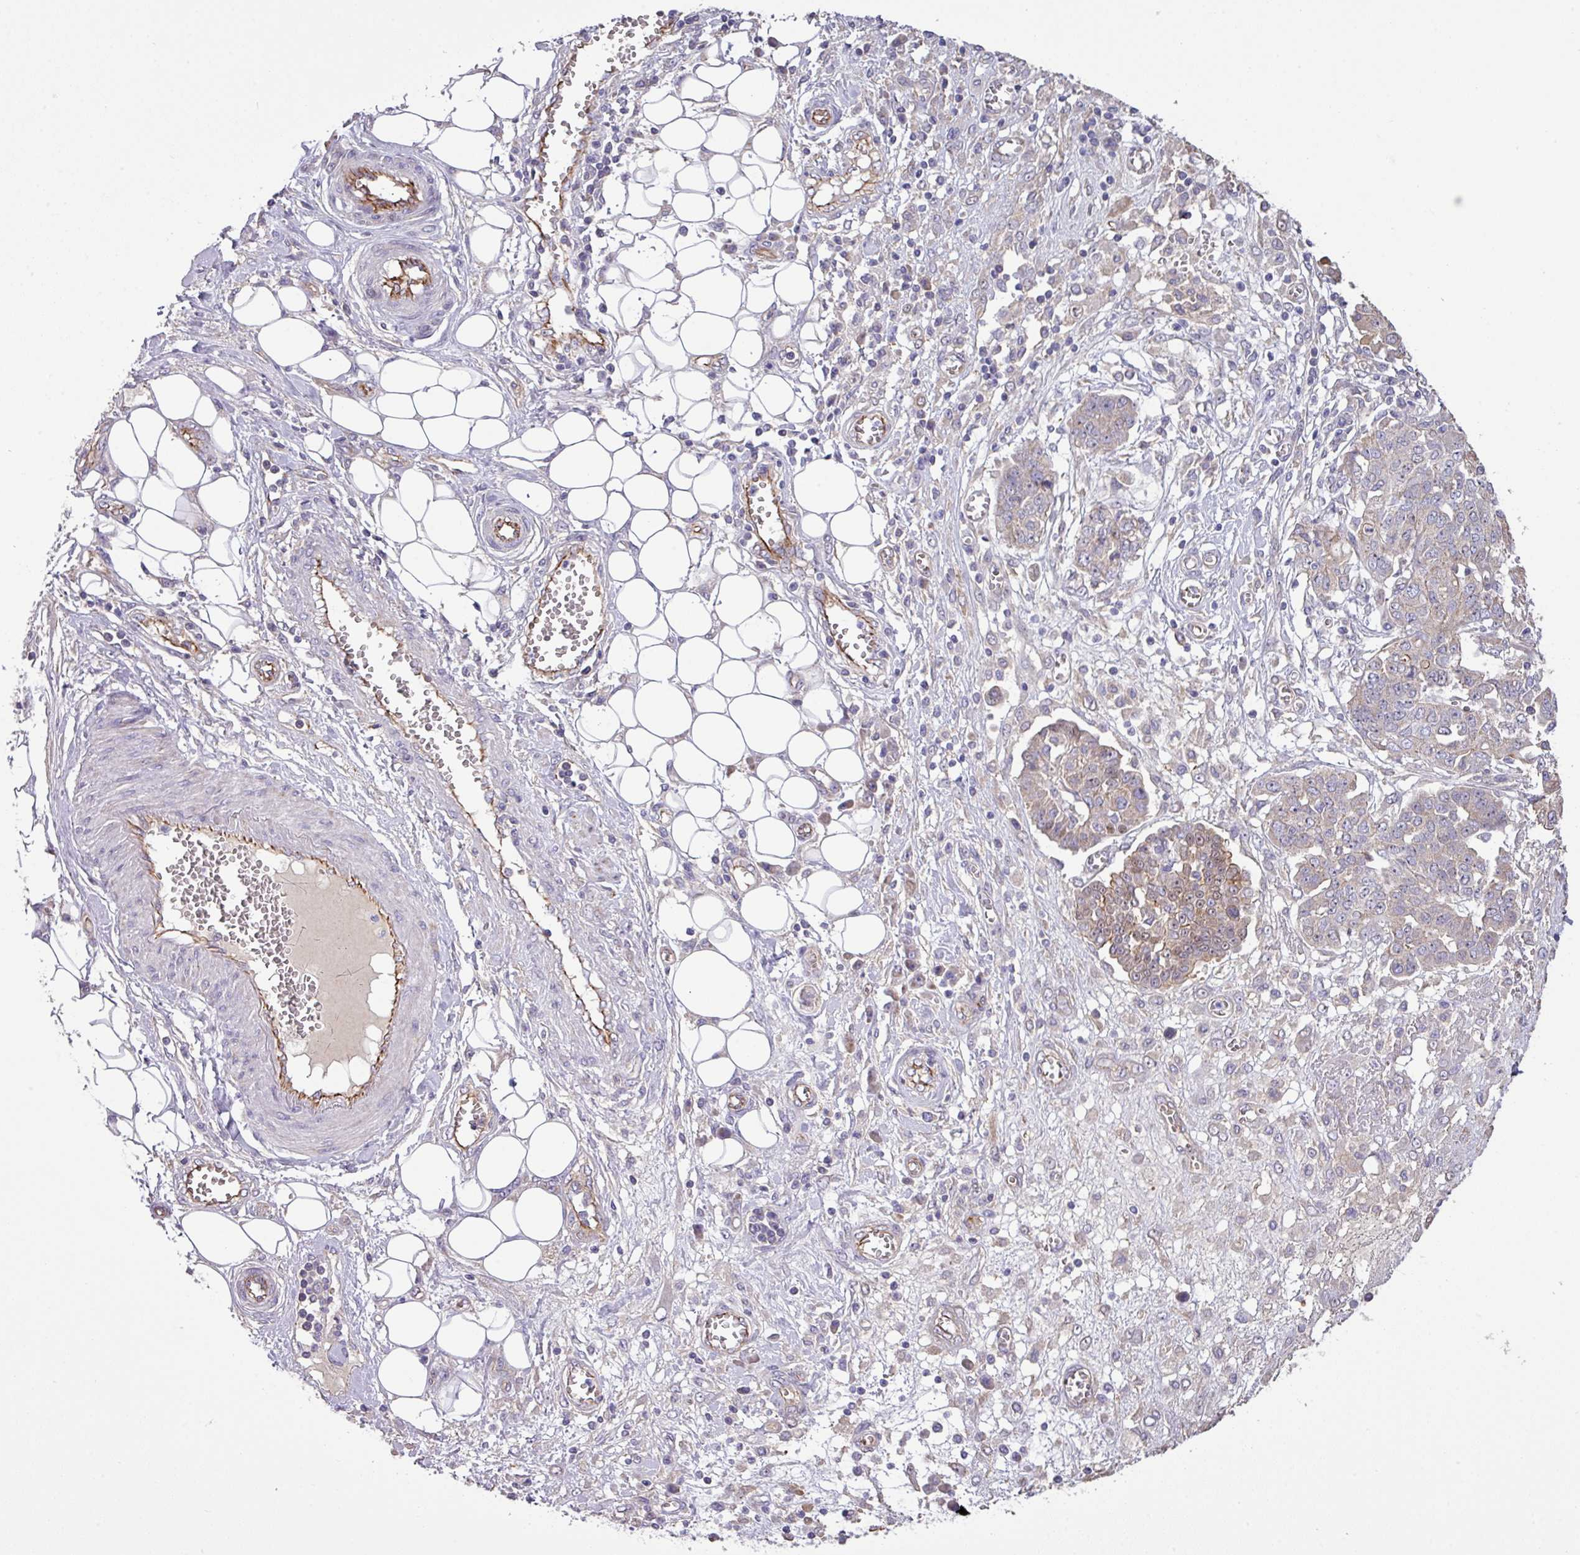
{"staining": {"intensity": "weak", "quantity": "<25%", "location": "cytoplasmic/membranous"}, "tissue": "ovarian cancer", "cell_type": "Tumor cells", "image_type": "cancer", "snomed": [{"axis": "morphology", "description": "Cystadenocarcinoma, serous, NOS"}, {"axis": "topography", "description": "Soft tissue"}, {"axis": "topography", "description": "Ovary"}], "caption": "IHC histopathology image of neoplastic tissue: human ovarian serous cystadenocarcinoma stained with DAB (3,3'-diaminobenzidine) shows no significant protein staining in tumor cells.", "gene": "LRRC53", "patient": {"sex": "female", "age": 57}}